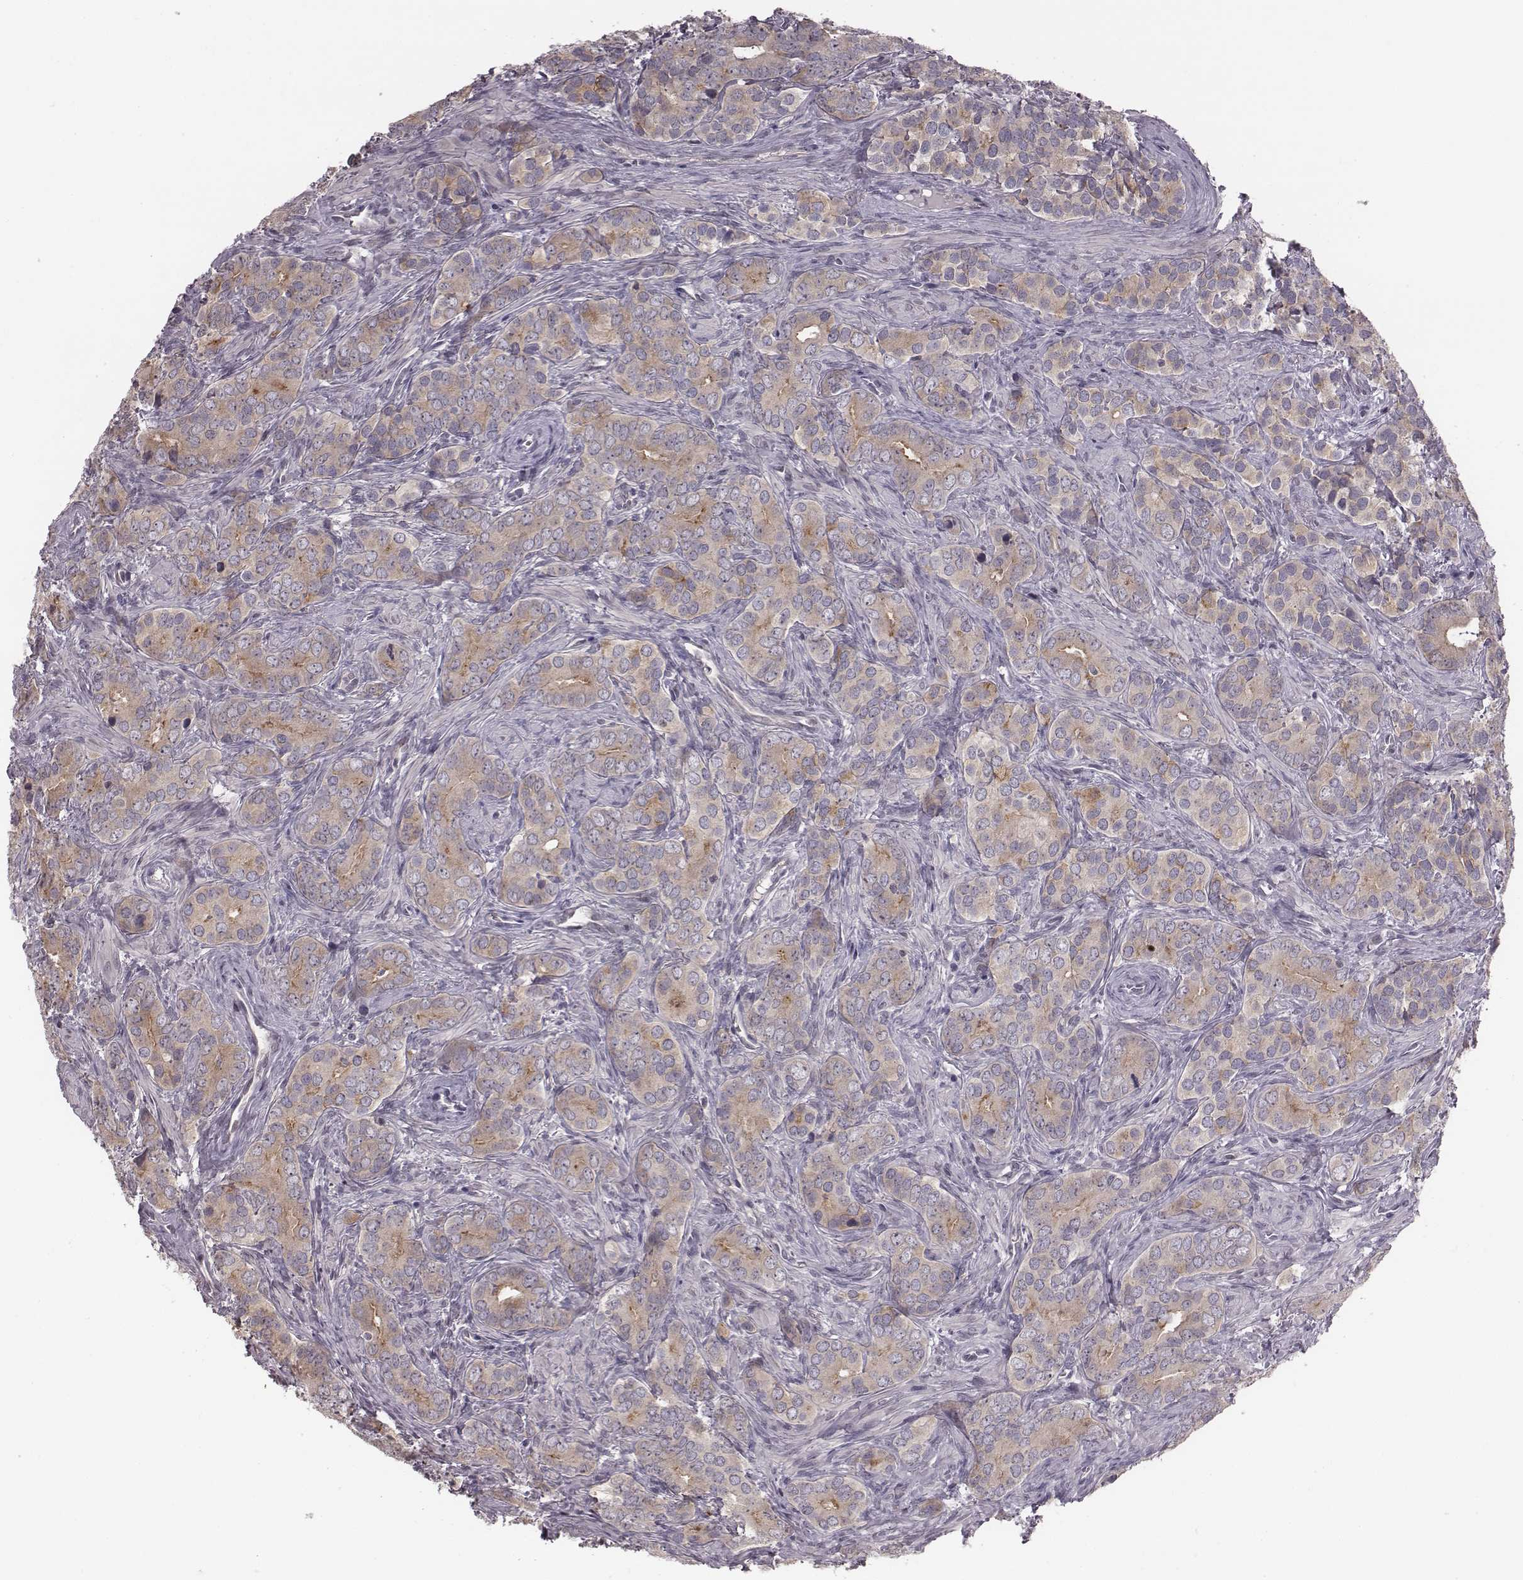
{"staining": {"intensity": "moderate", "quantity": ">75%", "location": "cytoplasmic/membranous"}, "tissue": "prostate cancer", "cell_type": "Tumor cells", "image_type": "cancer", "snomed": [{"axis": "morphology", "description": "Adenocarcinoma, High grade"}, {"axis": "topography", "description": "Prostate"}], "caption": "This micrograph demonstrates immunohistochemistry staining of prostate high-grade adenocarcinoma, with medium moderate cytoplasmic/membranous positivity in about >75% of tumor cells.", "gene": "BICDL1", "patient": {"sex": "male", "age": 84}}